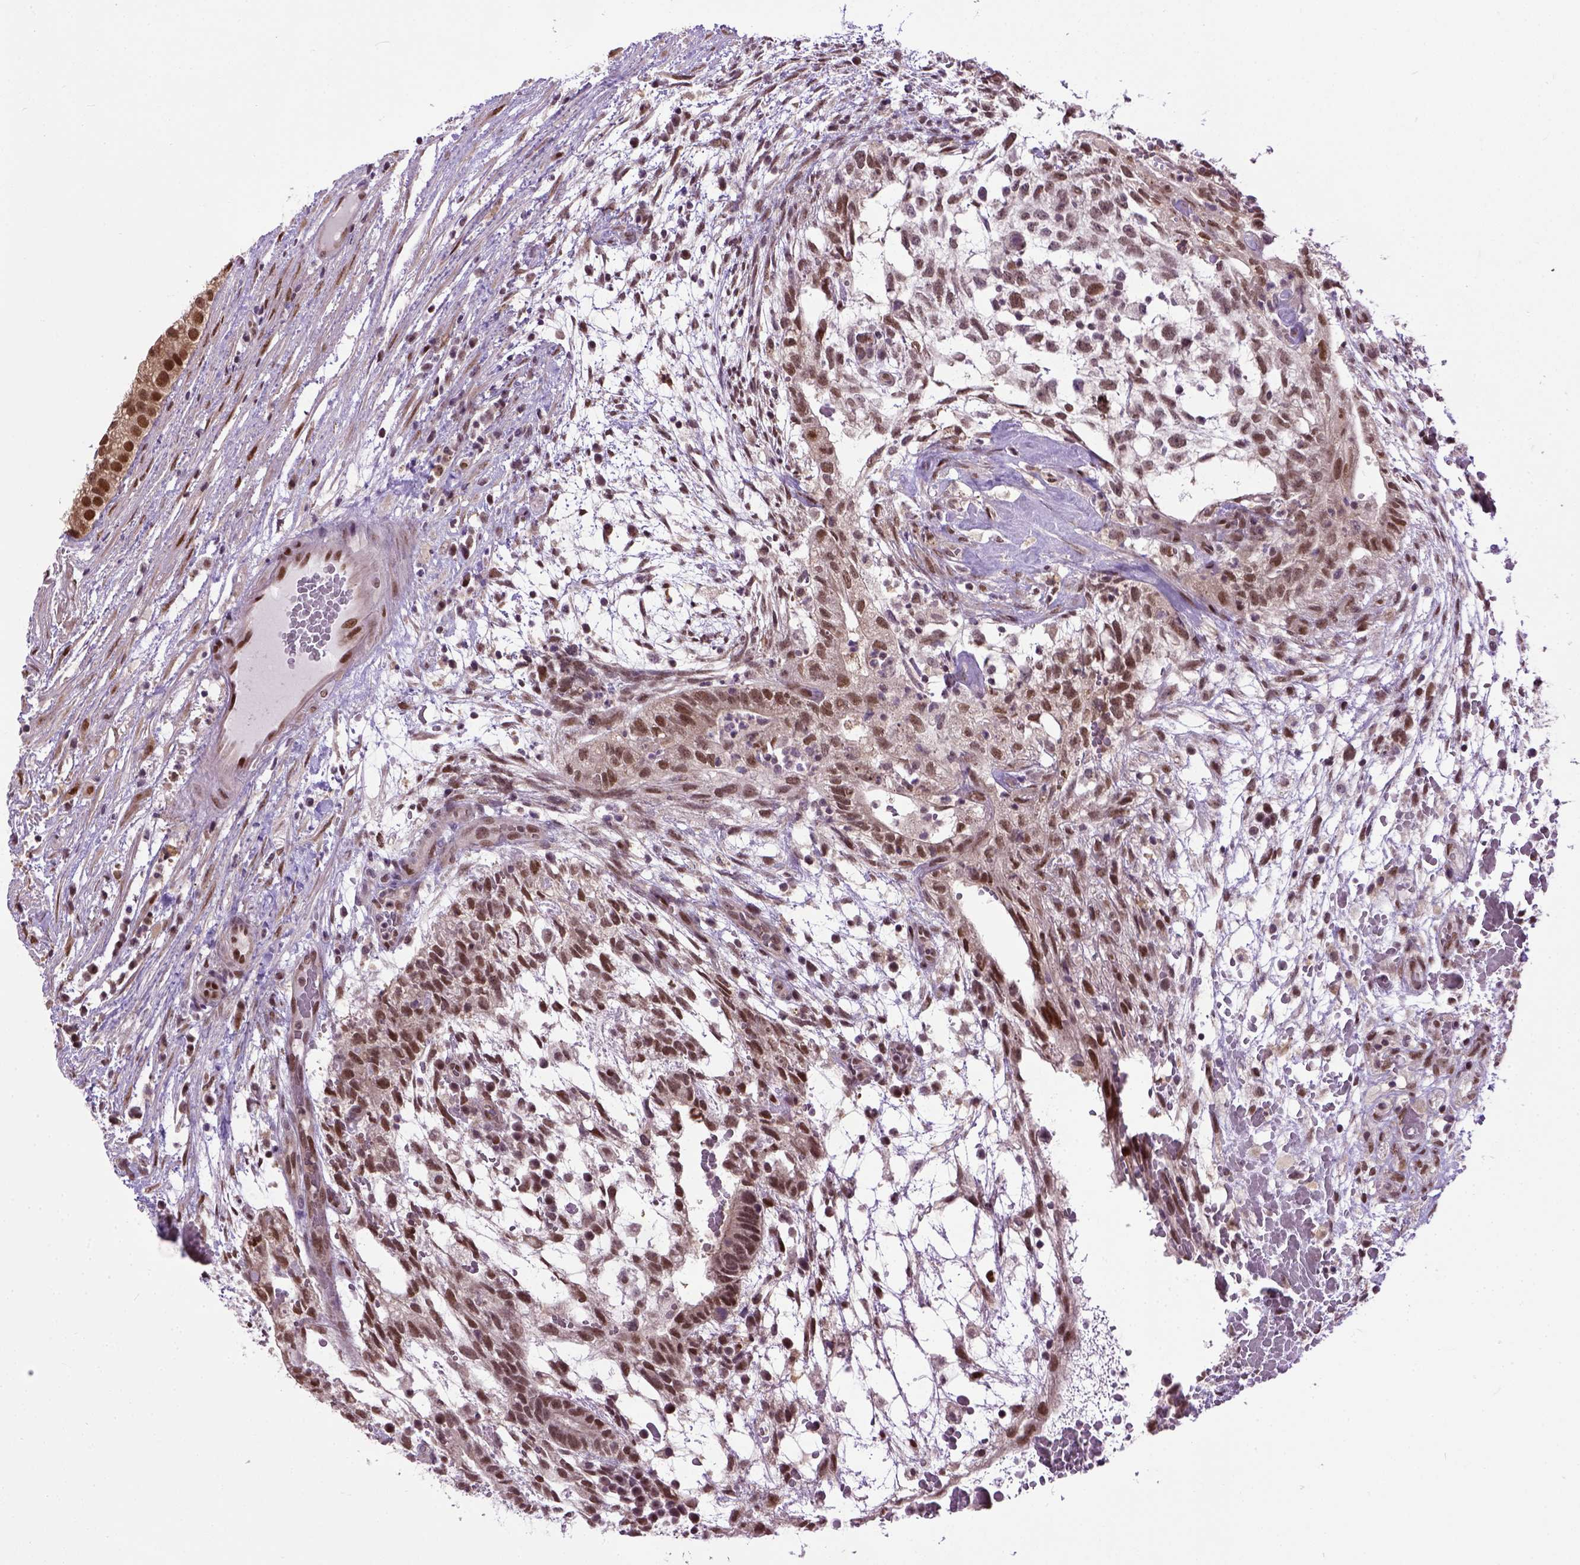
{"staining": {"intensity": "strong", "quantity": ">75%", "location": "cytoplasmic/membranous,nuclear"}, "tissue": "testis cancer", "cell_type": "Tumor cells", "image_type": "cancer", "snomed": [{"axis": "morphology", "description": "Normal tissue, NOS"}, {"axis": "morphology", "description": "Carcinoma, Embryonal, NOS"}, {"axis": "topography", "description": "Testis"}], "caption": "Strong cytoplasmic/membranous and nuclear positivity for a protein is appreciated in approximately >75% of tumor cells of testis cancer (embryonal carcinoma) using IHC.", "gene": "UBA3", "patient": {"sex": "male", "age": 32}}